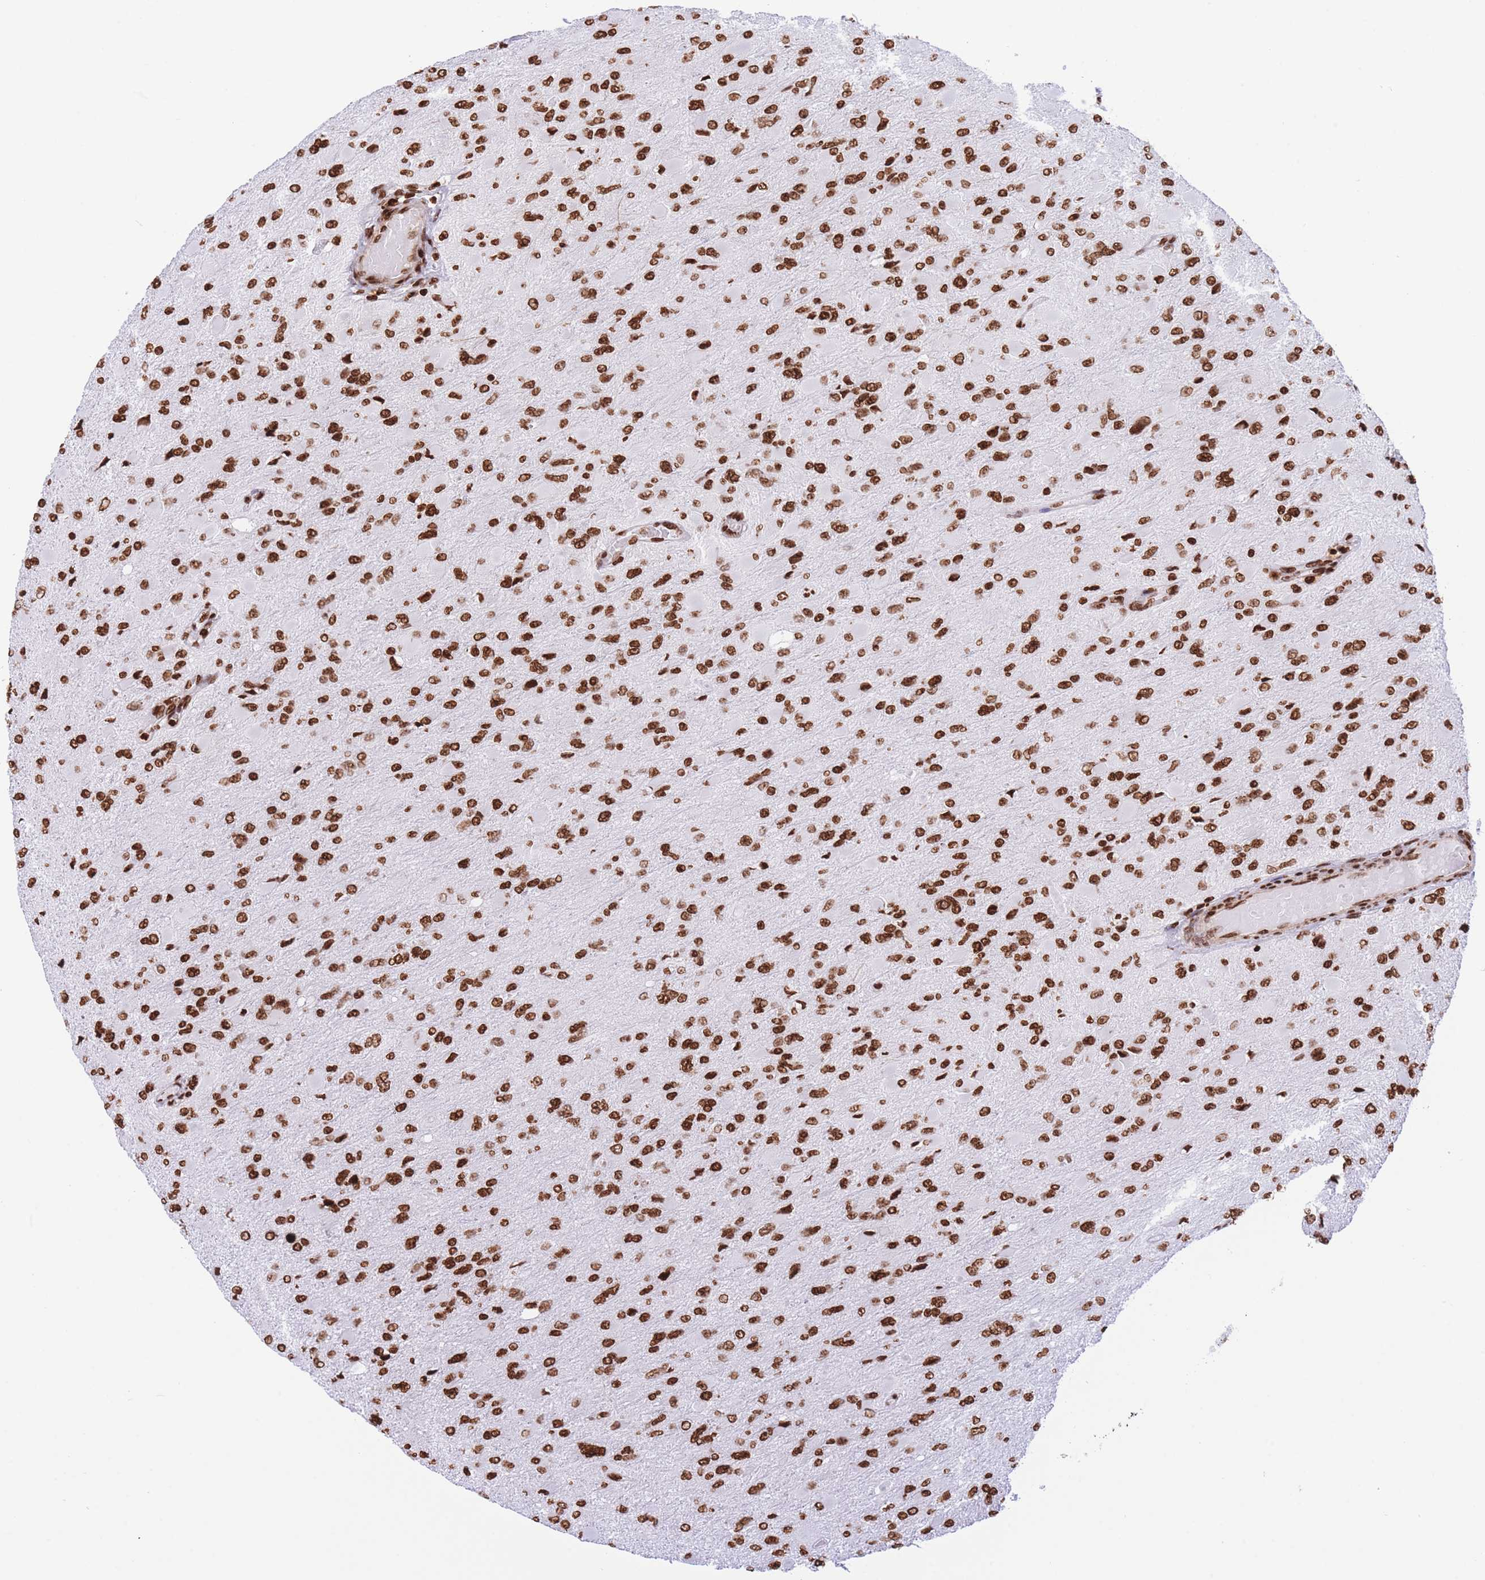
{"staining": {"intensity": "strong", "quantity": ">75%", "location": "nuclear"}, "tissue": "glioma", "cell_type": "Tumor cells", "image_type": "cancer", "snomed": [{"axis": "morphology", "description": "Glioma, malignant, High grade"}, {"axis": "topography", "description": "Cerebral cortex"}], "caption": "Tumor cells exhibit strong nuclear staining in approximately >75% of cells in high-grade glioma (malignant). (brown staining indicates protein expression, while blue staining denotes nuclei).", "gene": "H2BC11", "patient": {"sex": "female", "age": 36}}